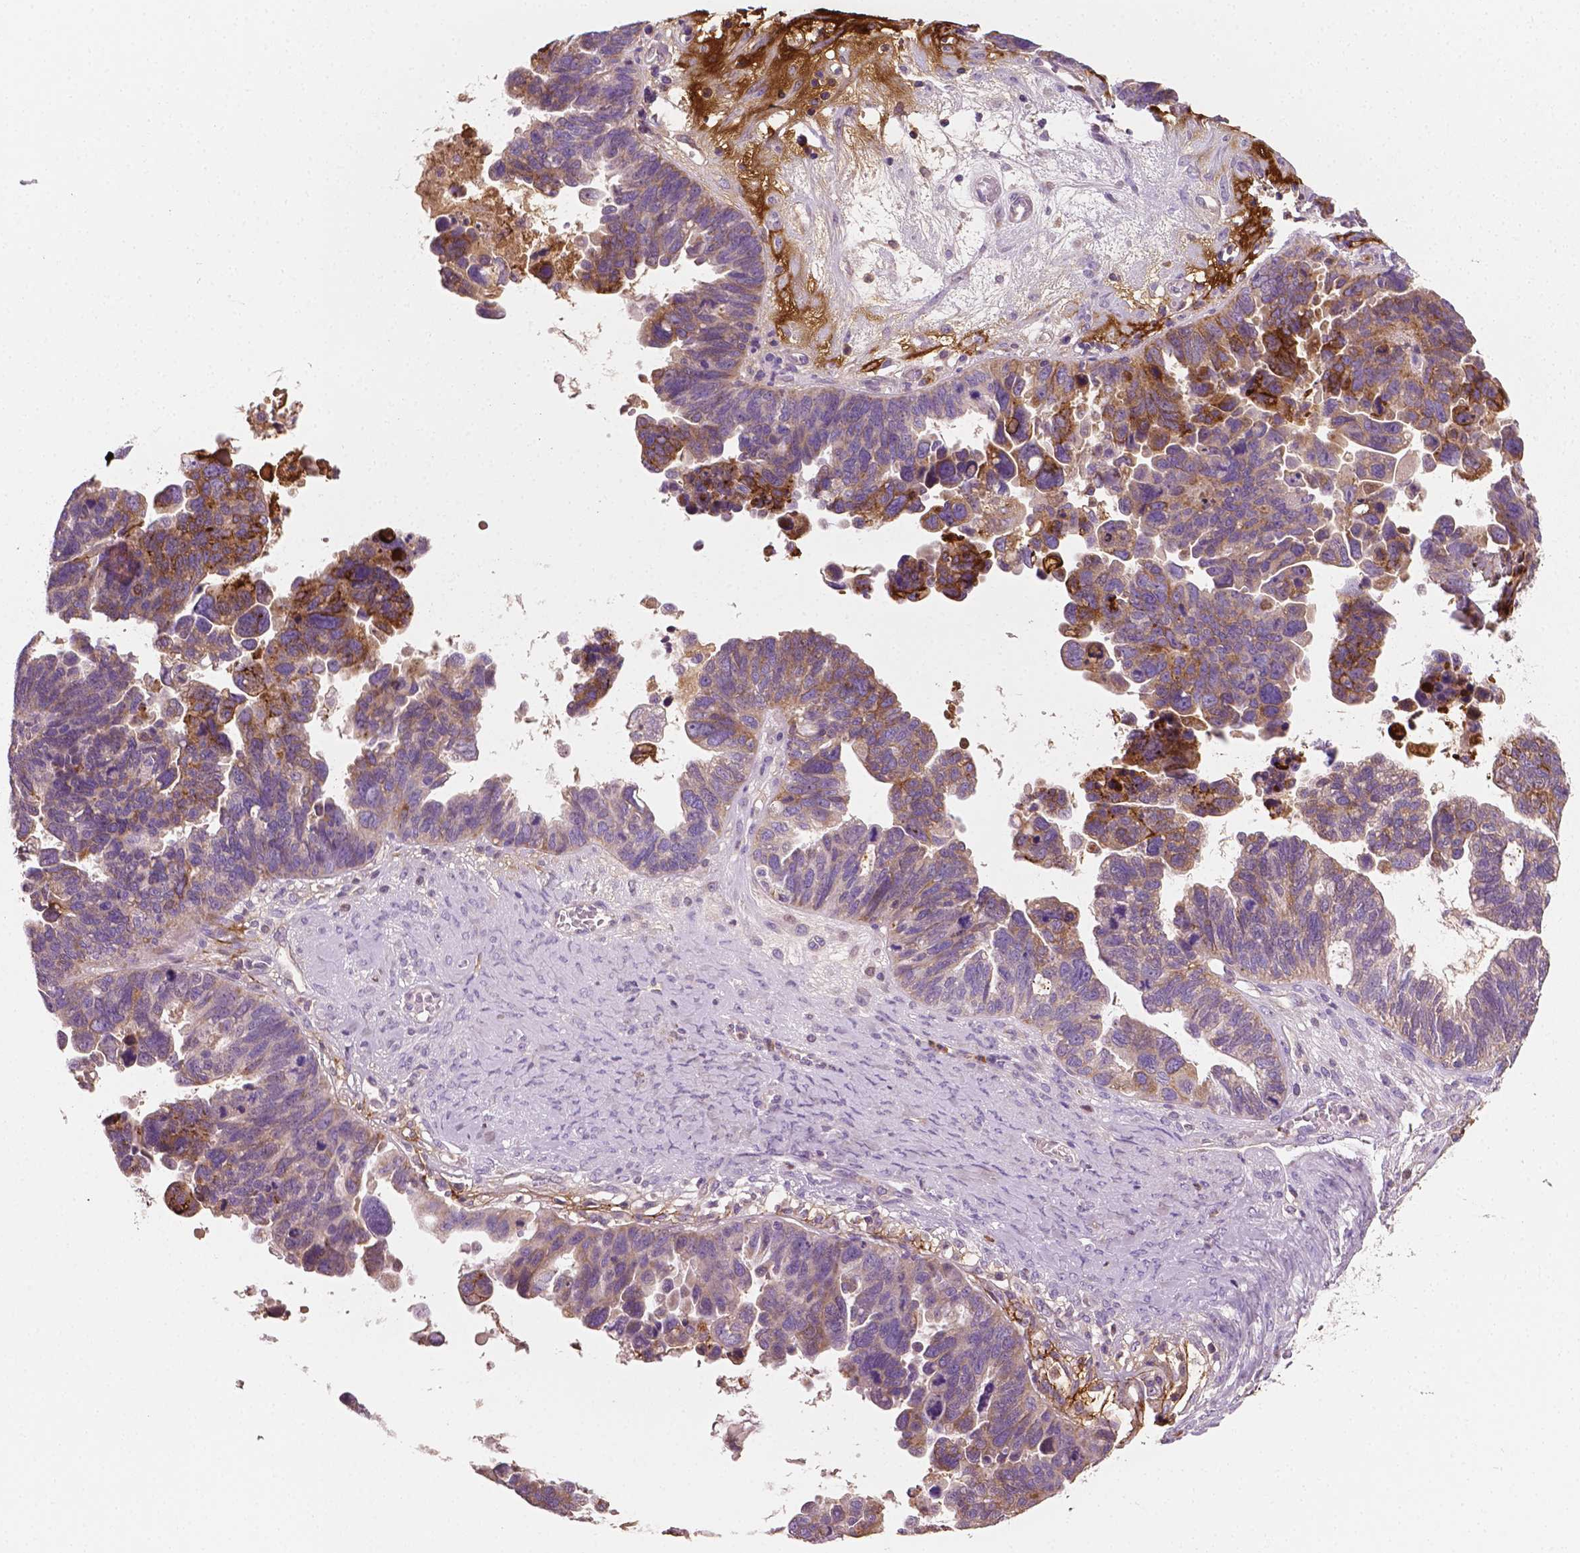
{"staining": {"intensity": "moderate", "quantity": "25%-75%", "location": "cytoplasmic/membranous"}, "tissue": "ovarian cancer", "cell_type": "Tumor cells", "image_type": "cancer", "snomed": [{"axis": "morphology", "description": "Cystadenocarcinoma, serous, NOS"}, {"axis": "topography", "description": "Ovary"}], "caption": "Protein expression analysis of human serous cystadenocarcinoma (ovarian) reveals moderate cytoplasmic/membranous expression in approximately 25%-75% of tumor cells.", "gene": "PTX3", "patient": {"sex": "female", "age": 60}}